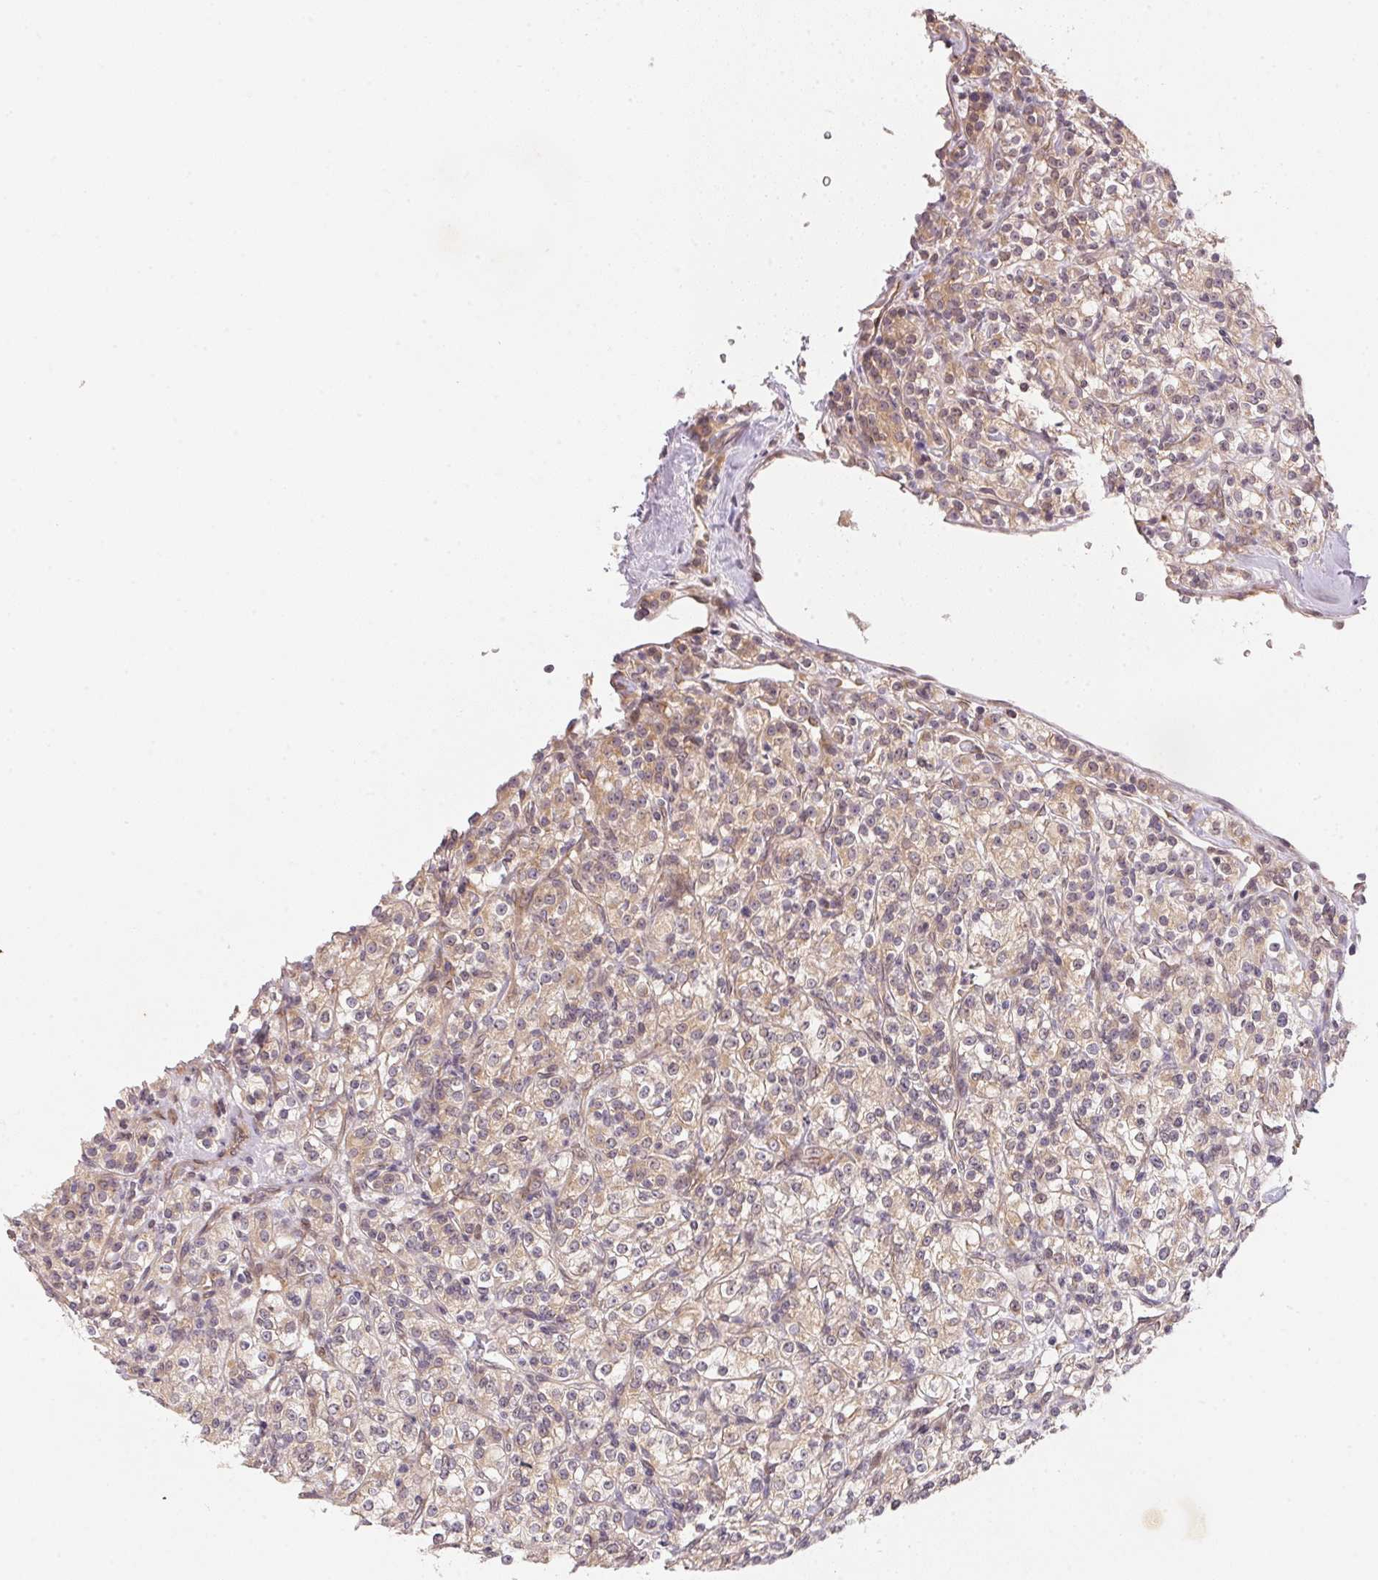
{"staining": {"intensity": "weak", "quantity": "25%-75%", "location": "cytoplasmic/membranous"}, "tissue": "renal cancer", "cell_type": "Tumor cells", "image_type": "cancer", "snomed": [{"axis": "morphology", "description": "Adenocarcinoma, NOS"}, {"axis": "topography", "description": "Kidney"}], "caption": "An image showing weak cytoplasmic/membranous positivity in approximately 25%-75% of tumor cells in renal cancer (adenocarcinoma), as visualized by brown immunohistochemical staining.", "gene": "EI24", "patient": {"sex": "male", "age": 77}}